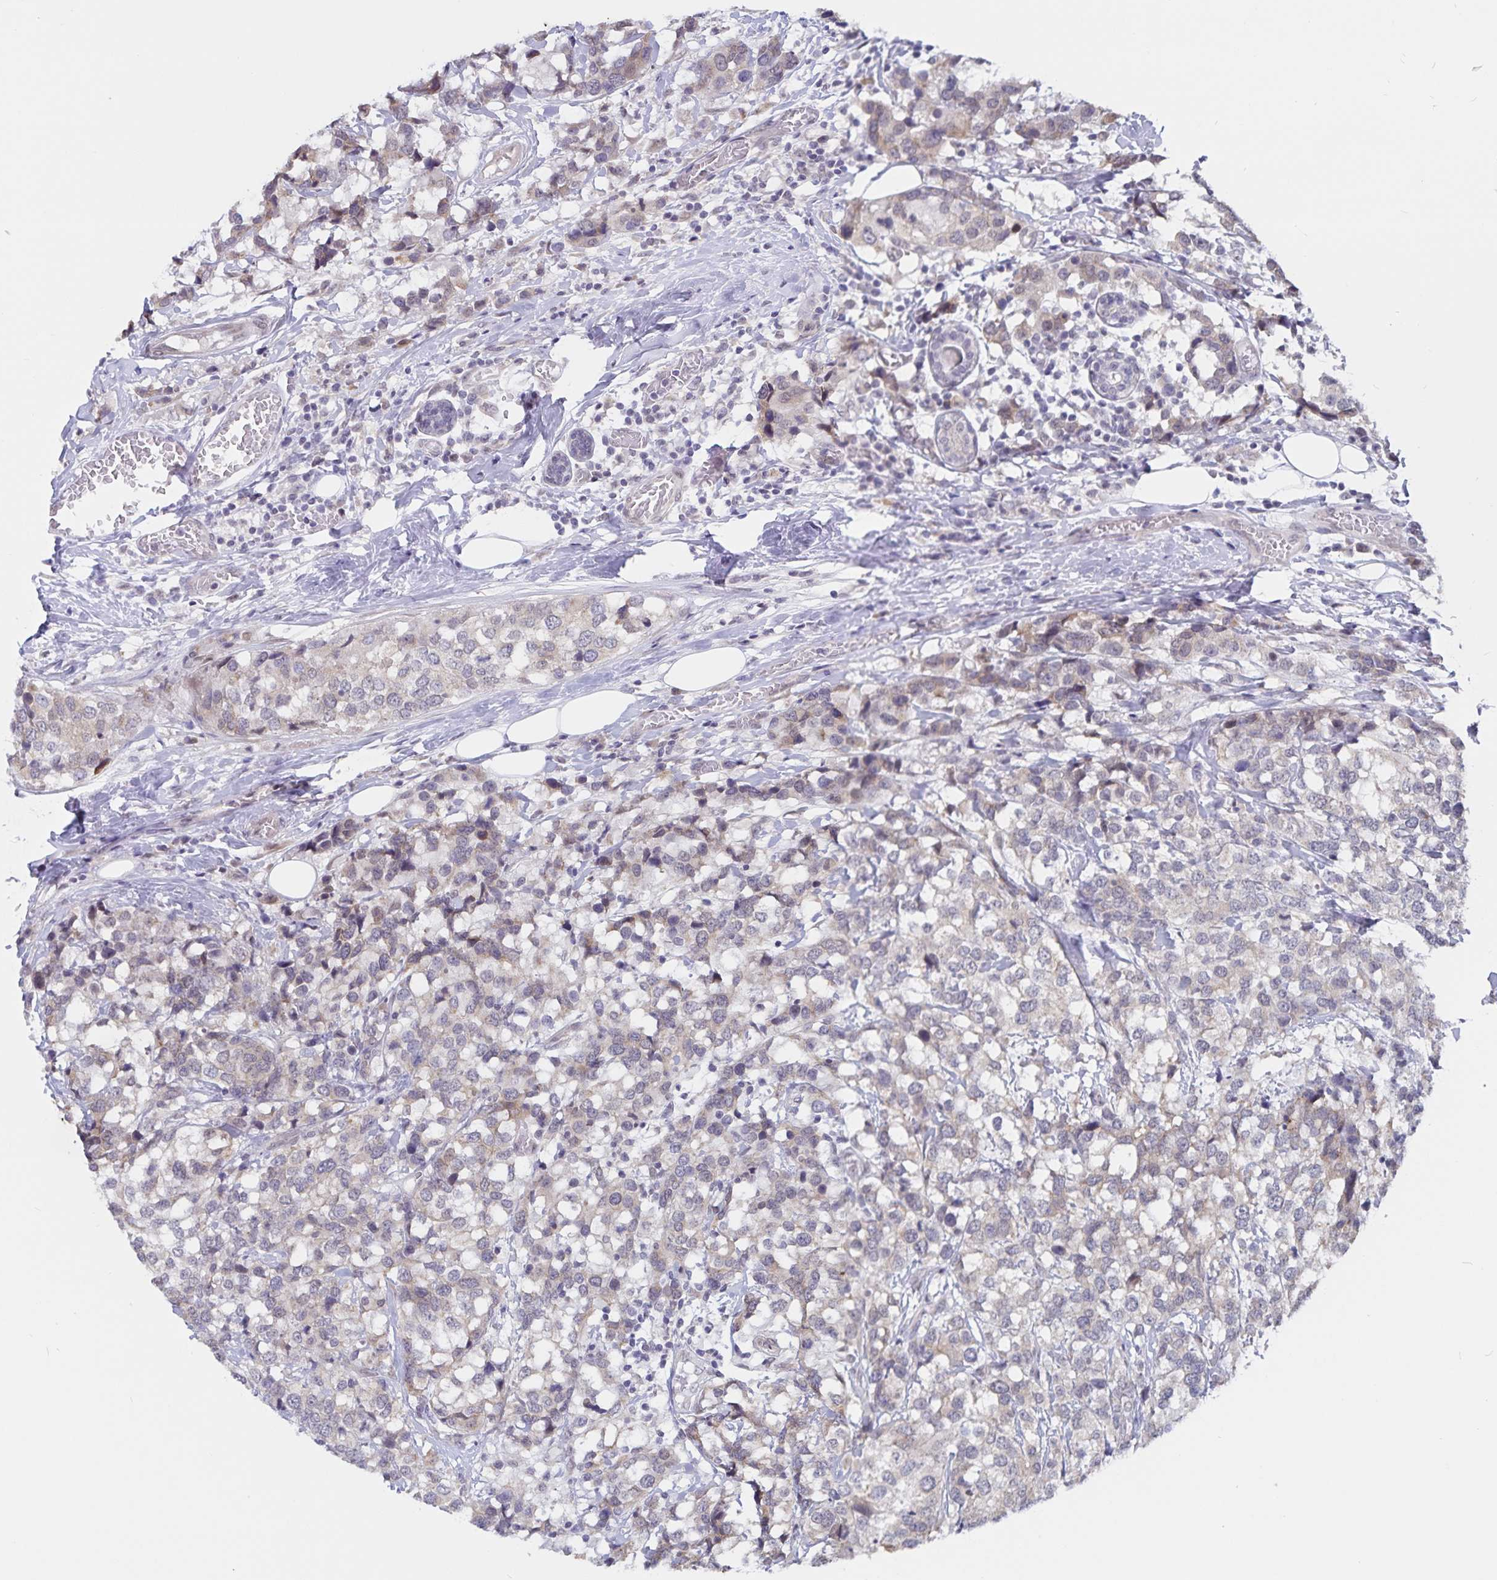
{"staining": {"intensity": "weak", "quantity": "<25%", "location": "cytoplasmic/membranous"}, "tissue": "breast cancer", "cell_type": "Tumor cells", "image_type": "cancer", "snomed": [{"axis": "morphology", "description": "Lobular carcinoma"}, {"axis": "topography", "description": "Breast"}], "caption": "This is a image of immunohistochemistry (IHC) staining of breast lobular carcinoma, which shows no positivity in tumor cells. (DAB immunohistochemistry (IHC) visualized using brightfield microscopy, high magnification).", "gene": "ATP2A2", "patient": {"sex": "female", "age": 59}}